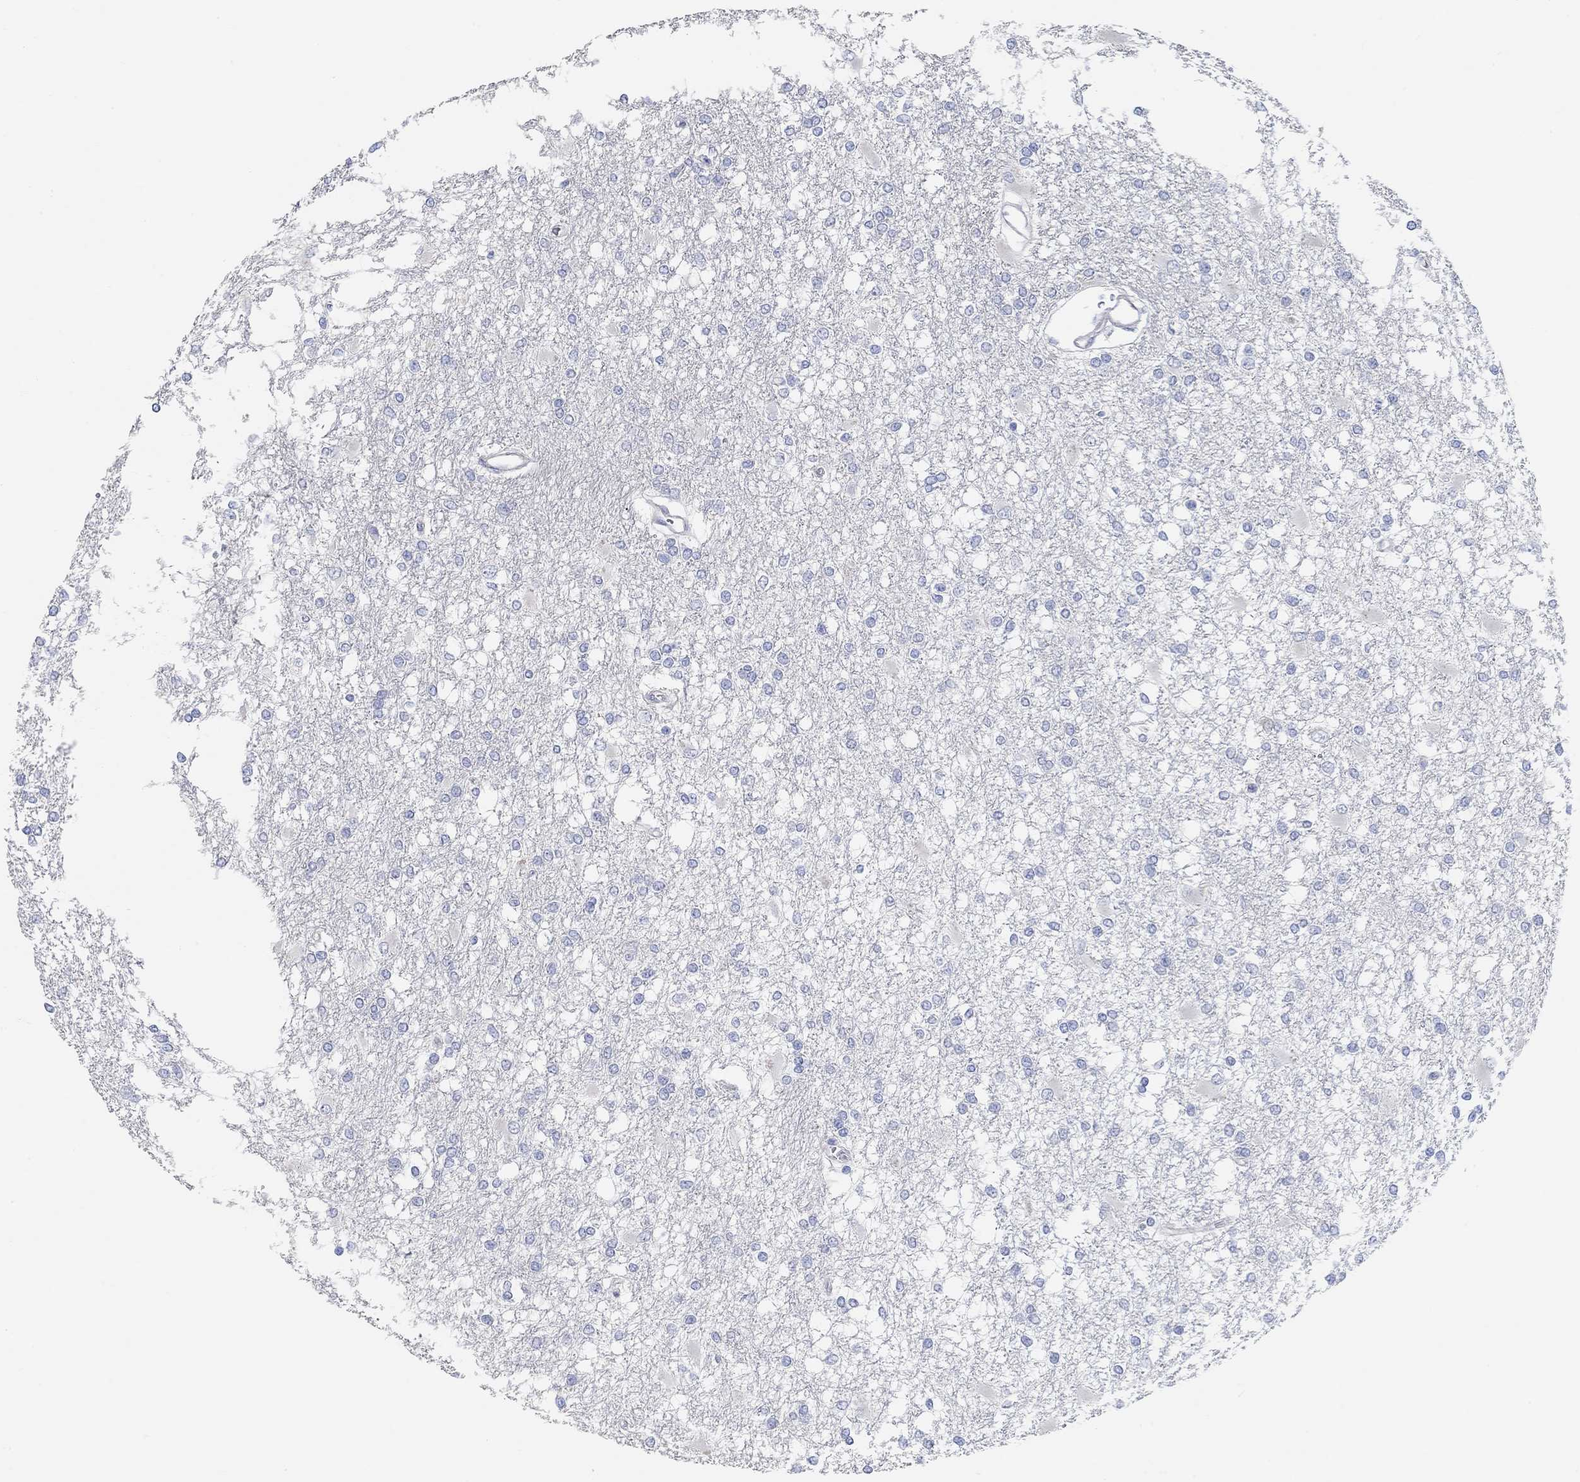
{"staining": {"intensity": "negative", "quantity": "none", "location": "none"}, "tissue": "glioma", "cell_type": "Tumor cells", "image_type": "cancer", "snomed": [{"axis": "morphology", "description": "Glioma, malignant, High grade"}, {"axis": "topography", "description": "Cerebral cortex"}], "caption": "The photomicrograph reveals no significant staining in tumor cells of malignant glioma (high-grade). (DAB IHC with hematoxylin counter stain).", "gene": "NLRP14", "patient": {"sex": "male", "age": 79}}